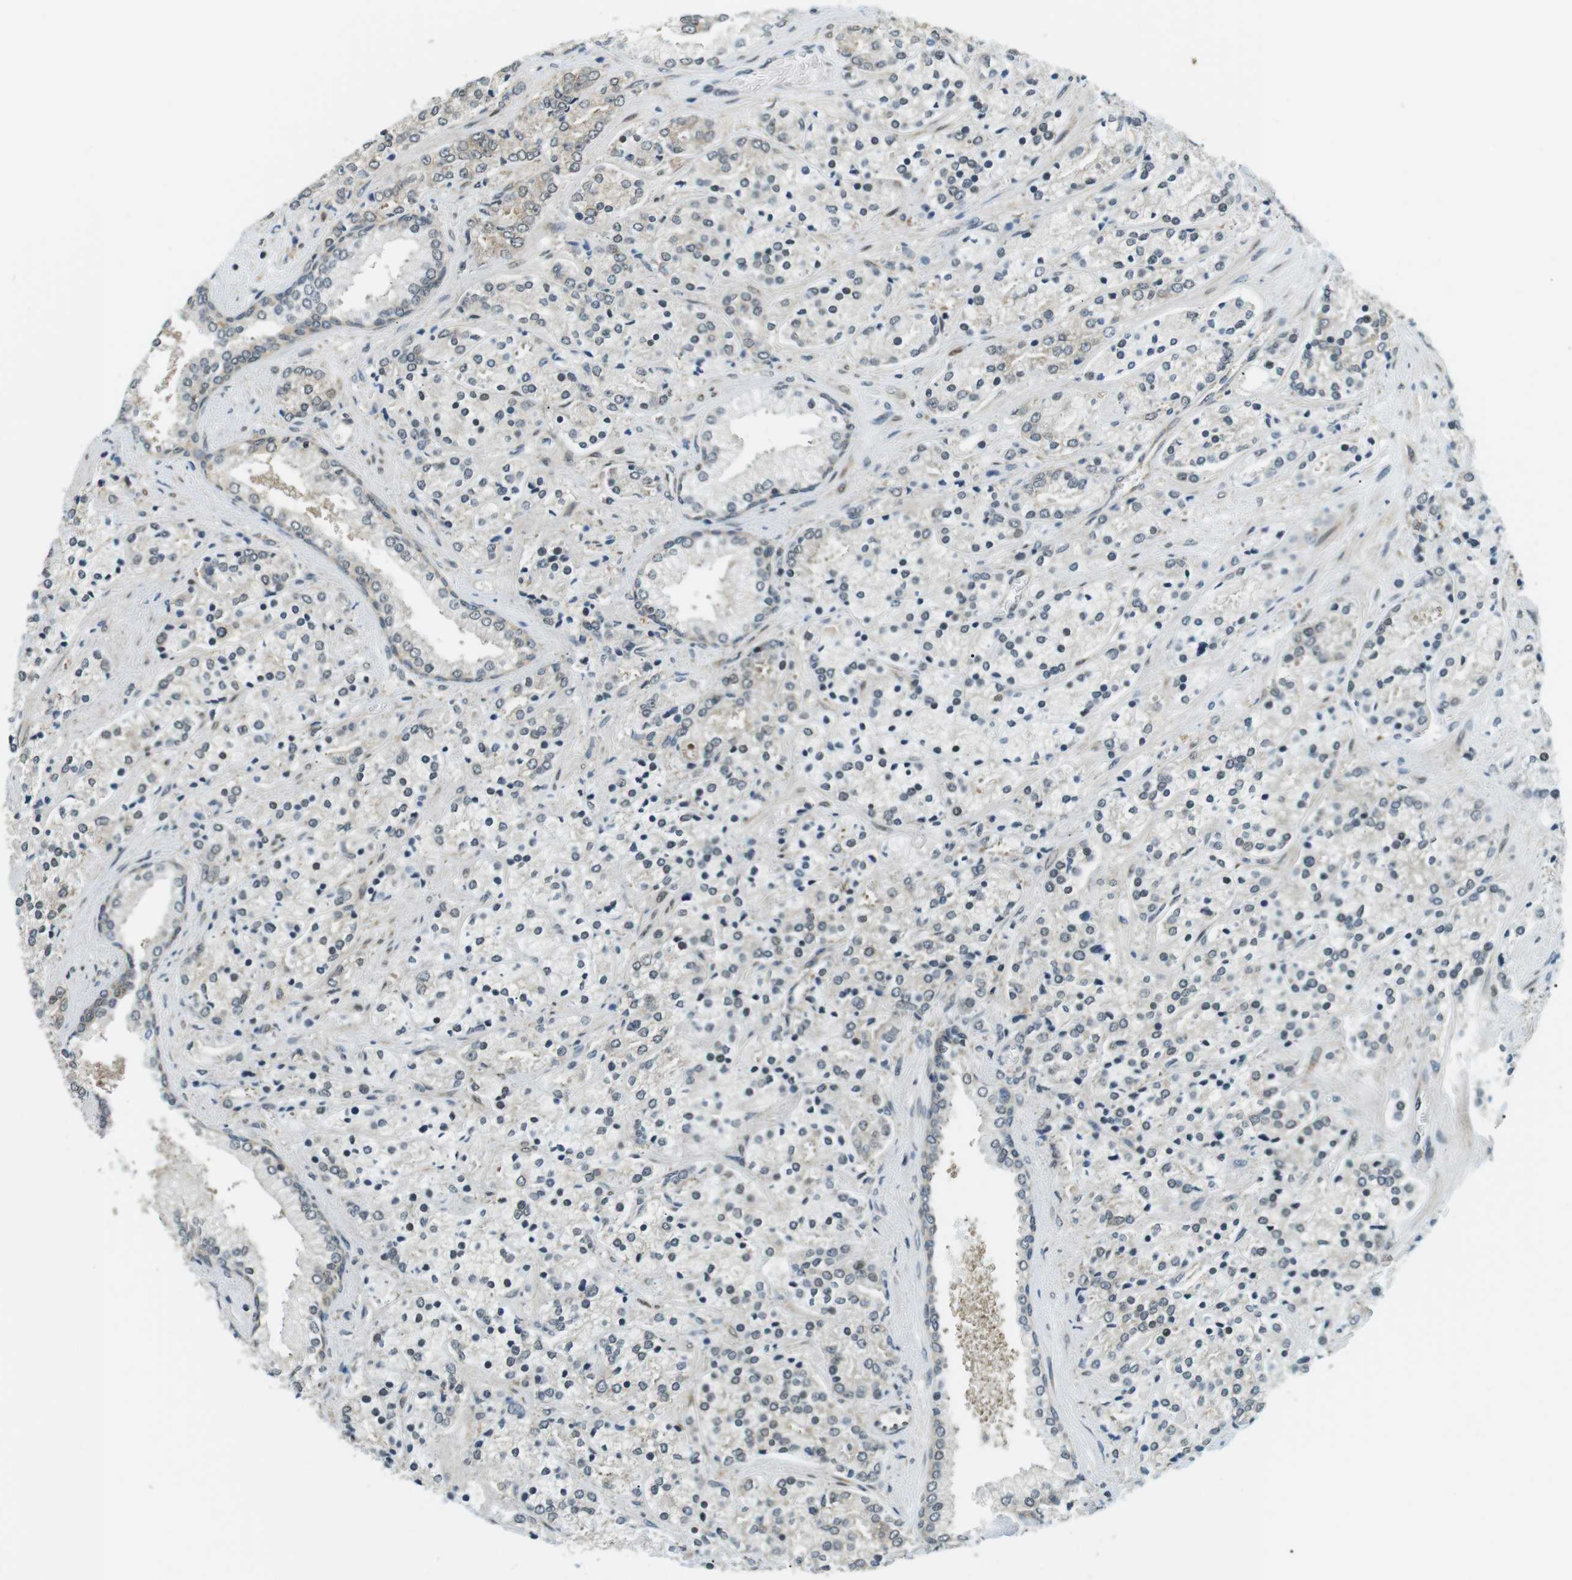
{"staining": {"intensity": "weak", "quantity": "<25%", "location": "cytoplasmic/membranous"}, "tissue": "prostate cancer", "cell_type": "Tumor cells", "image_type": "cancer", "snomed": [{"axis": "morphology", "description": "Adenocarcinoma, High grade"}, {"axis": "topography", "description": "Prostate"}], "caption": "Immunohistochemistry histopathology image of prostate cancer stained for a protein (brown), which displays no expression in tumor cells.", "gene": "CSNK2B", "patient": {"sex": "male", "age": 71}}